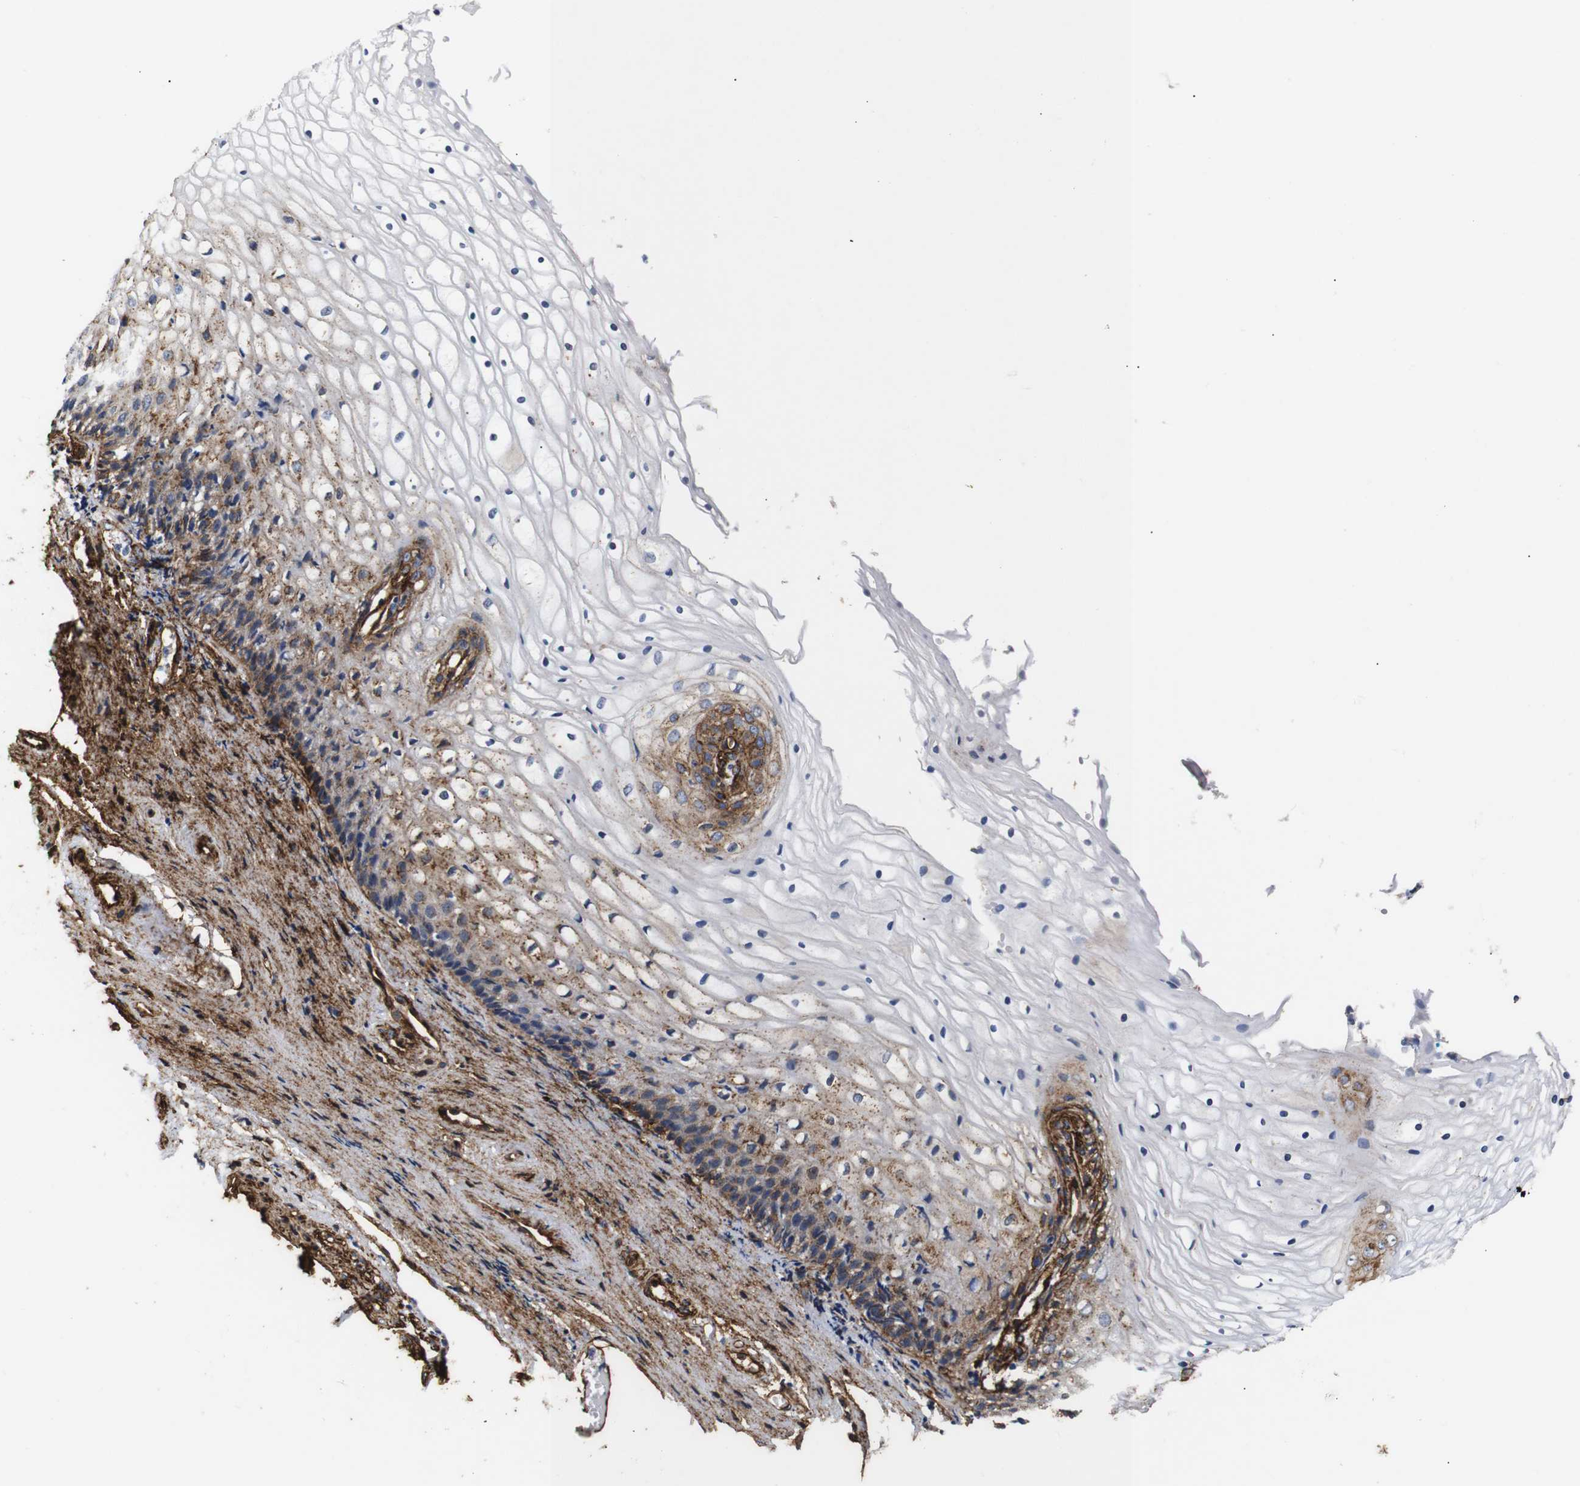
{"staining": {"intensity": "moderate", "quantity": "25%-75%", "location": "cytoplasmic/membranous"}, "tissue": "vagina", "cell_type": "Squamous epithelial cells", "image_type": "normal", "snomed": [{"axis": "morphology", "description": "Normal tissue, NOS"}, {"axis": "topography", "description": "Vagina"}], "caption": "This image reveals IHC staining of normal human vagina, with medium moderate cytoplasmic/membranous expression in approximately 25%-75% of squamous epithelial cells.", "gene": "CAV2", "patient": {"sex": "female", "age": 34}}